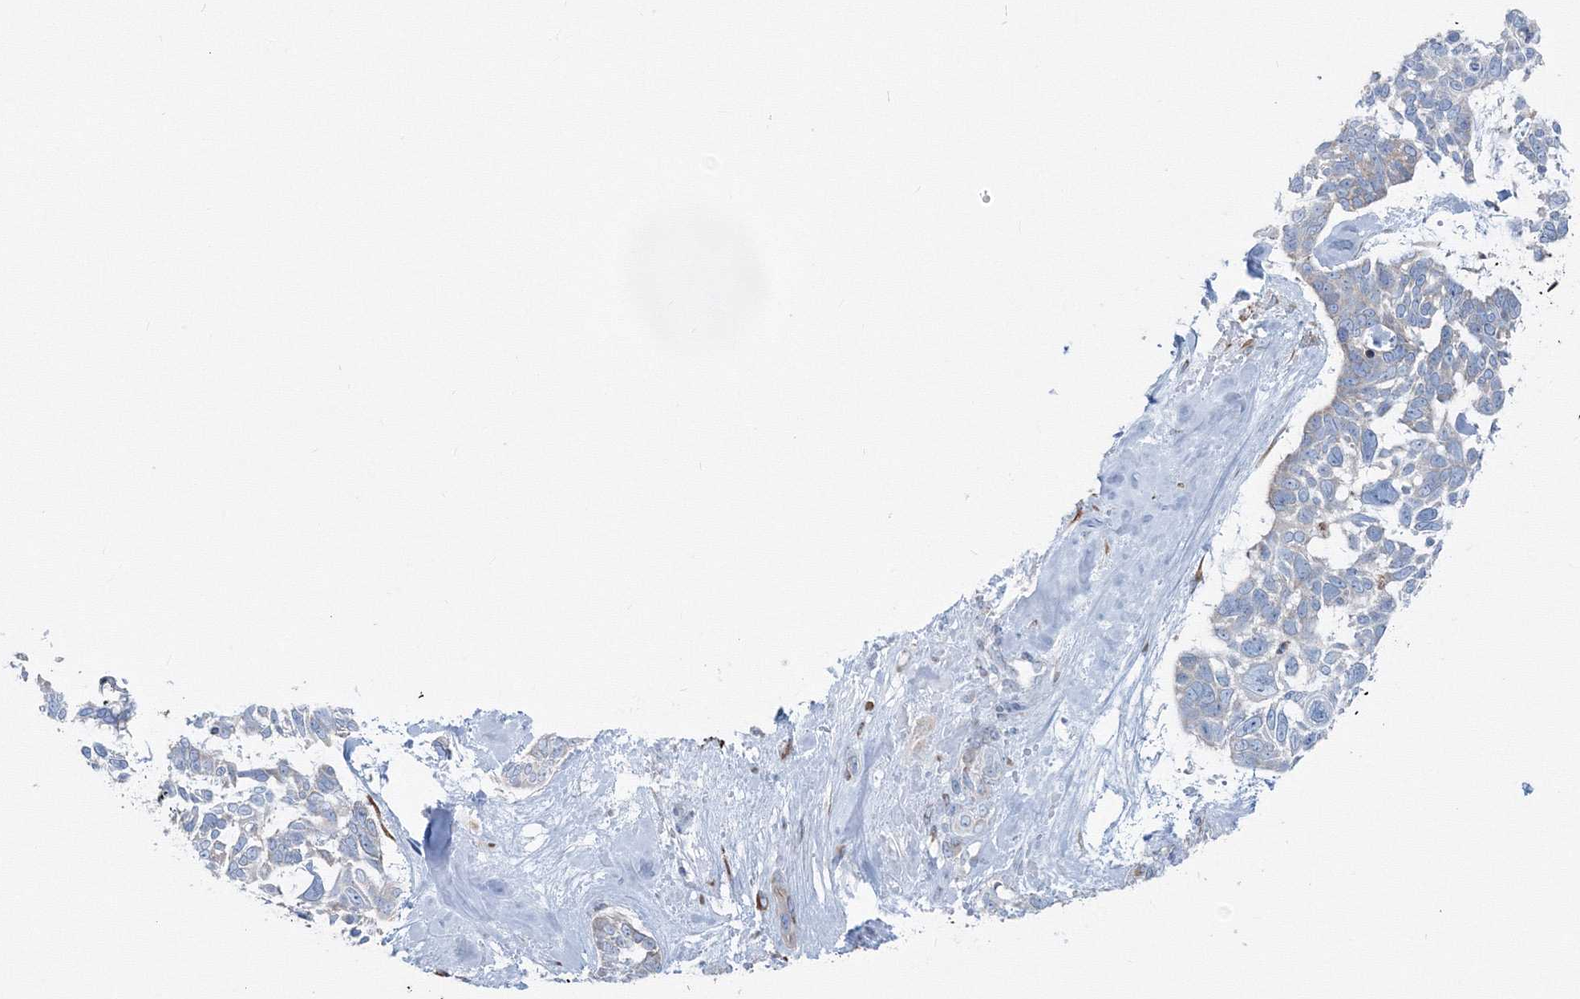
{"staining": {"intensity": "moderate", "quantity": "<25%", "location": "cytoplasmic/membranous"}, "tissue": "skin cancer", "cell_type": "Tumor cells", "image_type": "cancer", "snomed": [{"axis": "morphology", "description": "Basal cell carcinoma"}, {"axis": "topography", "description": "Skin"}], "caption": "The micrograph displays a brown stain indicating the presence of a protein in the cytoplasmic/membranous of tumor cells in skin cancer.", "gene": "RCN1", "patient": {"sex": "male", "age": 88}}